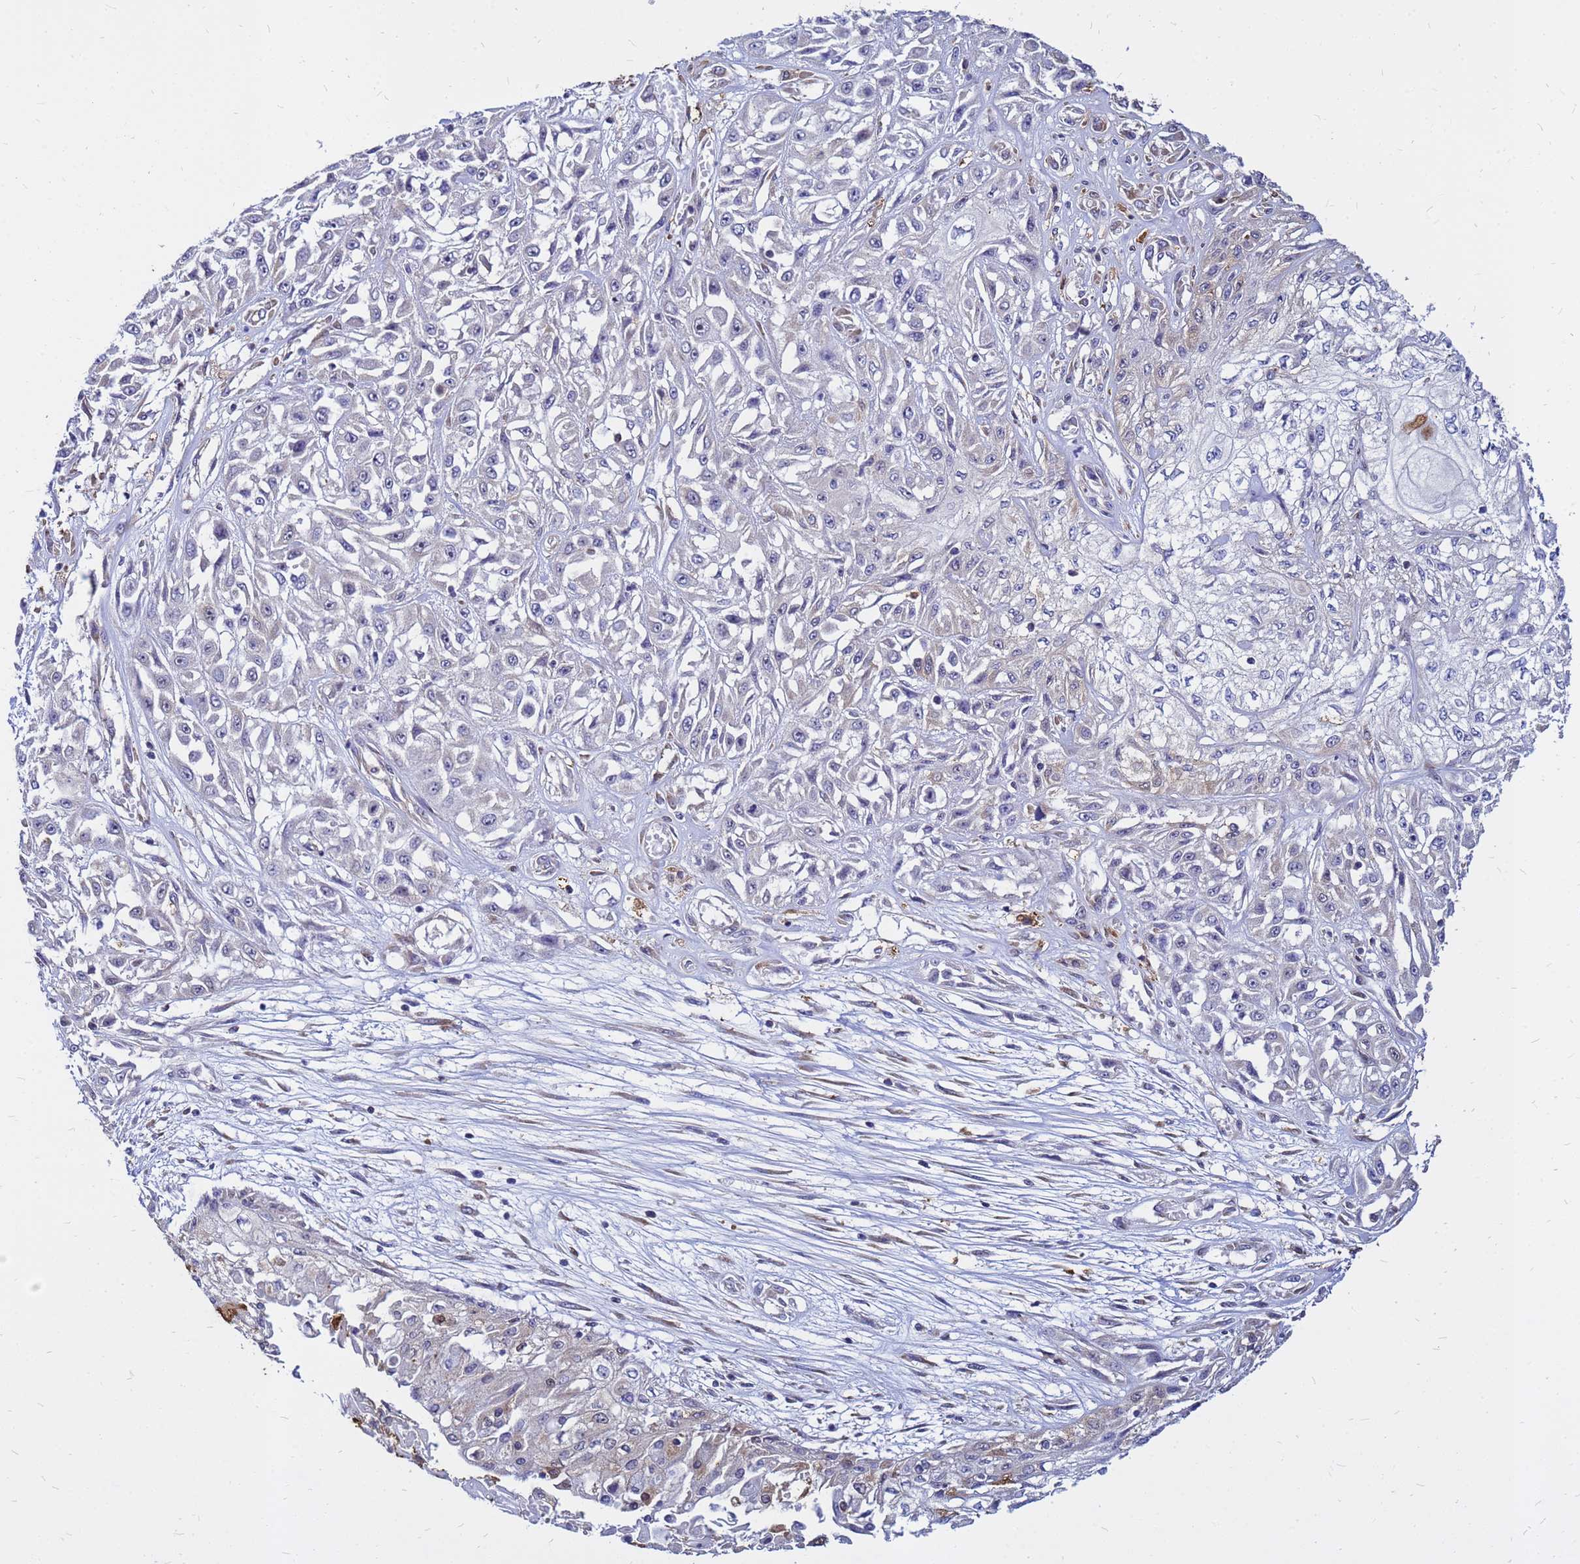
{"staining": {"intensity": "negative", "quantity": "none", "location": "none"}, "tissue": "skin cancer", "cell_type": "Tumor cells", "image_type": "cancer", "snomed": [{"axis": "morphology", "description": "Squamous cell carcinoma, NOS"}, {"axis": "morphology", "description": "Squamous cell carcinoma, metastatic, NOS"}, {"axis": "topography", "description": "Skin"}, {"axis": "topography", "description": "Lymph node"}], "caption": "There is no significant positivity in tumor cells of skin cancer. (IHC, brightfield microscopy, high magnification).", "gene": "MOB2", "patient": {"sex": "male", "age": 75}}